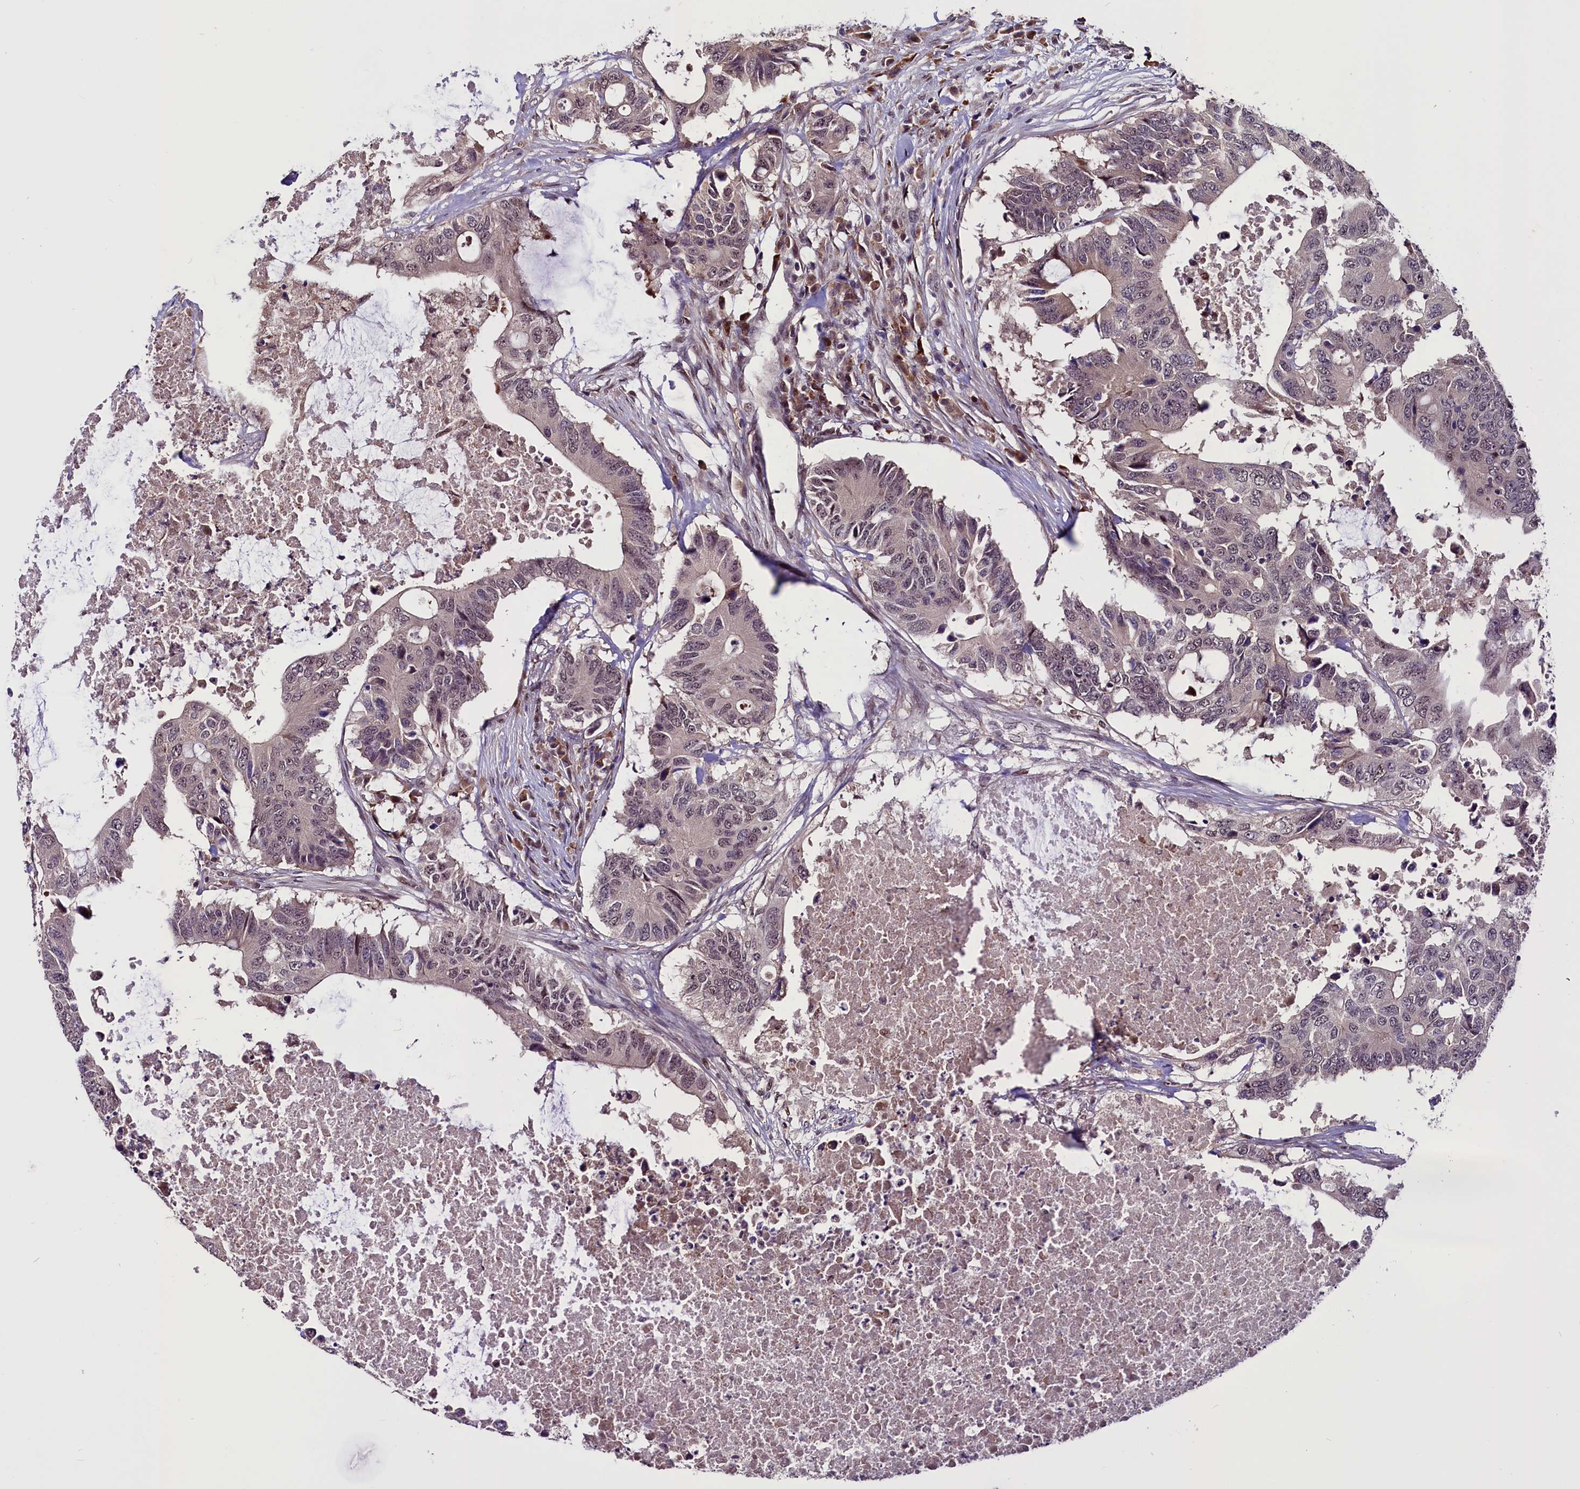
{"staining": {"intensity": "weak", "quantity": "<25%", "location": "nuclear"}, "tissue": "colorectal cancer", "cell_type": "Tumor cells", "image_type": "cancer", "snomed": [{"axis": "morphology", "description": "Adenocarcinoma, NOS"}, {"axis": "topography", "description": "Colon"}], "caption": "An IHC micrograph of colorectal cancer is shown. There is no staining in tumor cells of colorectal cancer.", "gene": "RNMT", "patient": {"sex": "male", "age": 71}}